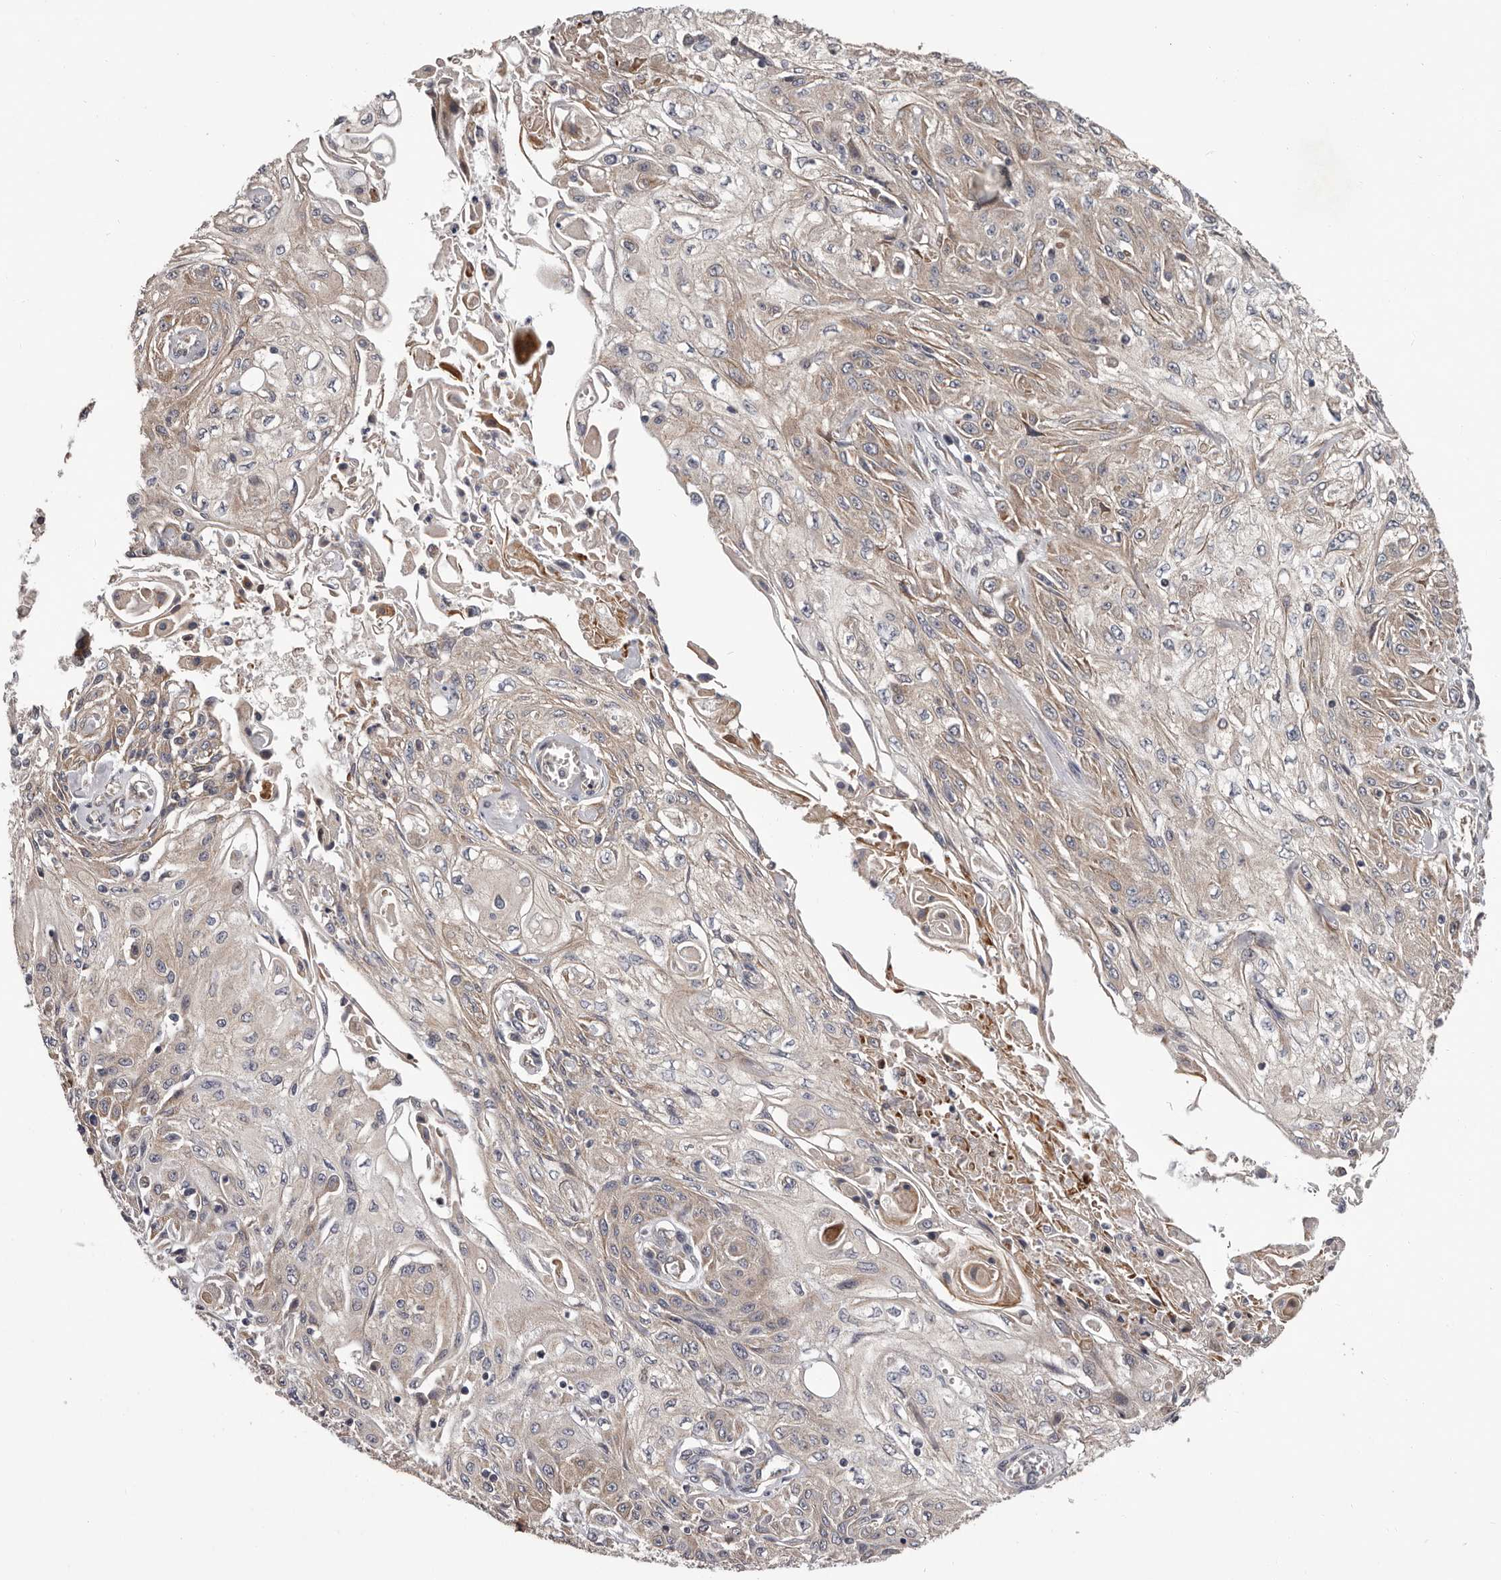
{"staining": {"intensity": "moderate", "quantity": "<25%", "location": "cytoplasmic/membranous"}, "tissue": "skin cancer", "cell_type": "Tumor cells", "image_type": "cancer", "snomed": [{"axis": "morphology", "description": "Squamous cell carcinoma, NOS"}, {"axis": "morphology", "description": "Squamous cell carcinoma, metastatic, NOS"}, {"axis": "topography", "description": "Skin"}, {"axis": "topography", "description": "Lymph node"}], "caption": "Immunohistochemistry (IHC) (DAB (3,3'-diaminobenzidine)) staining of human skin metastatic squamous cell carcinoma displays moderate cytoplasmic/membranous protein expression in approximately <25% of tumor cells. (Brightfield microscopy of DAB IHC at high magnification).", "gene": "VPS37A", "patient": {"sex": "male", "age": 75}}